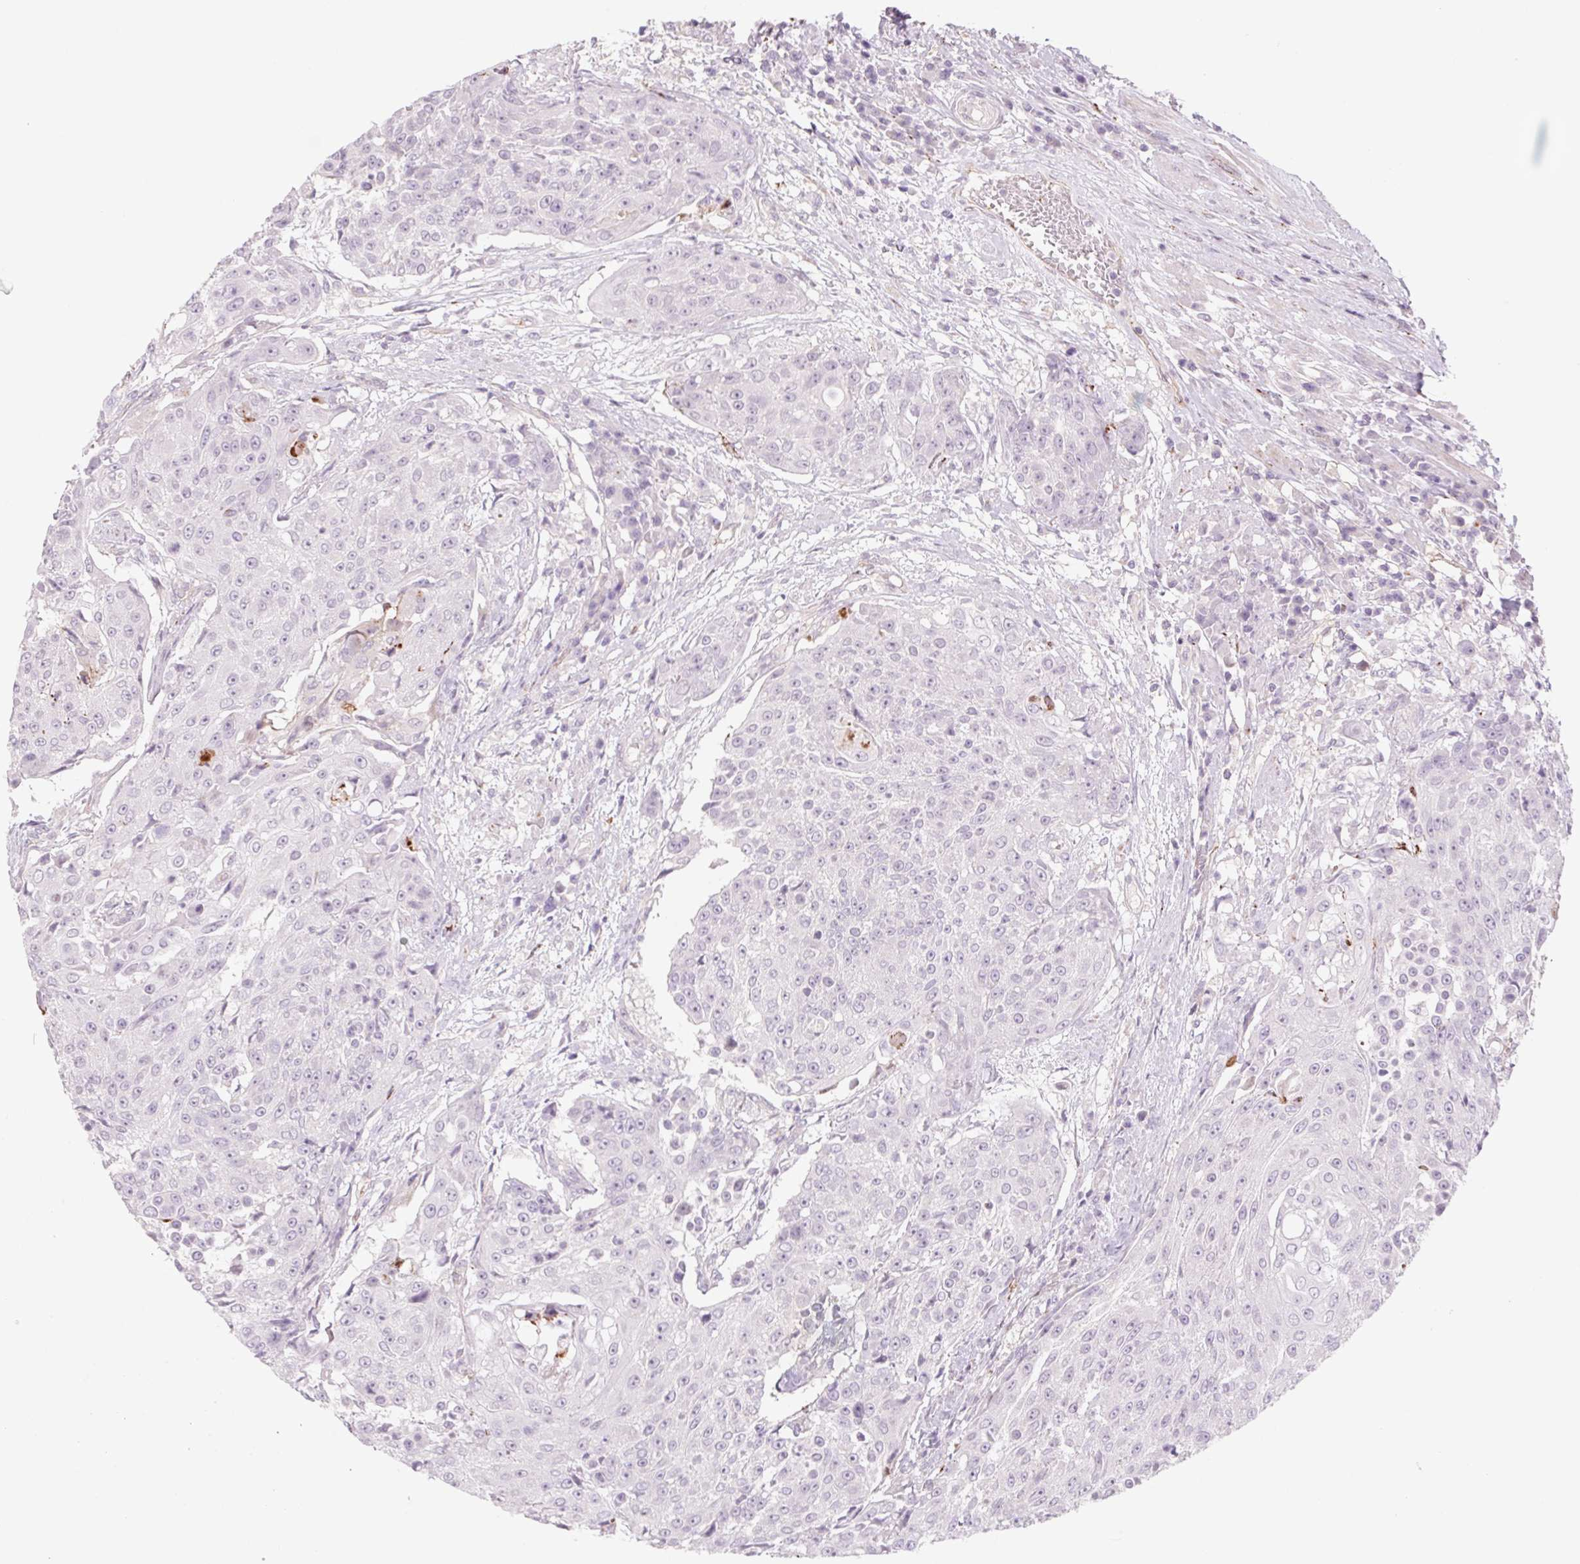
{"staining": {"intensity": "negative", "quantity": "none", "location": "none"}, "tissue": "urothelial cancer", "cell_type": "Tumor cells", "image_type": "cancer", "snomed": [{"axis": "morphology", "description": "Urothelial carcinoma, High grade"}, {"axis": "topography", "description": "Urinary bladder"}], "caption": "An image of urothelial carcinoma (high-grade) stained for a protein shows no brown staining in tumor cells.", "gene": "MS4A13", "patient": {"sex": "female", "age": 63}}